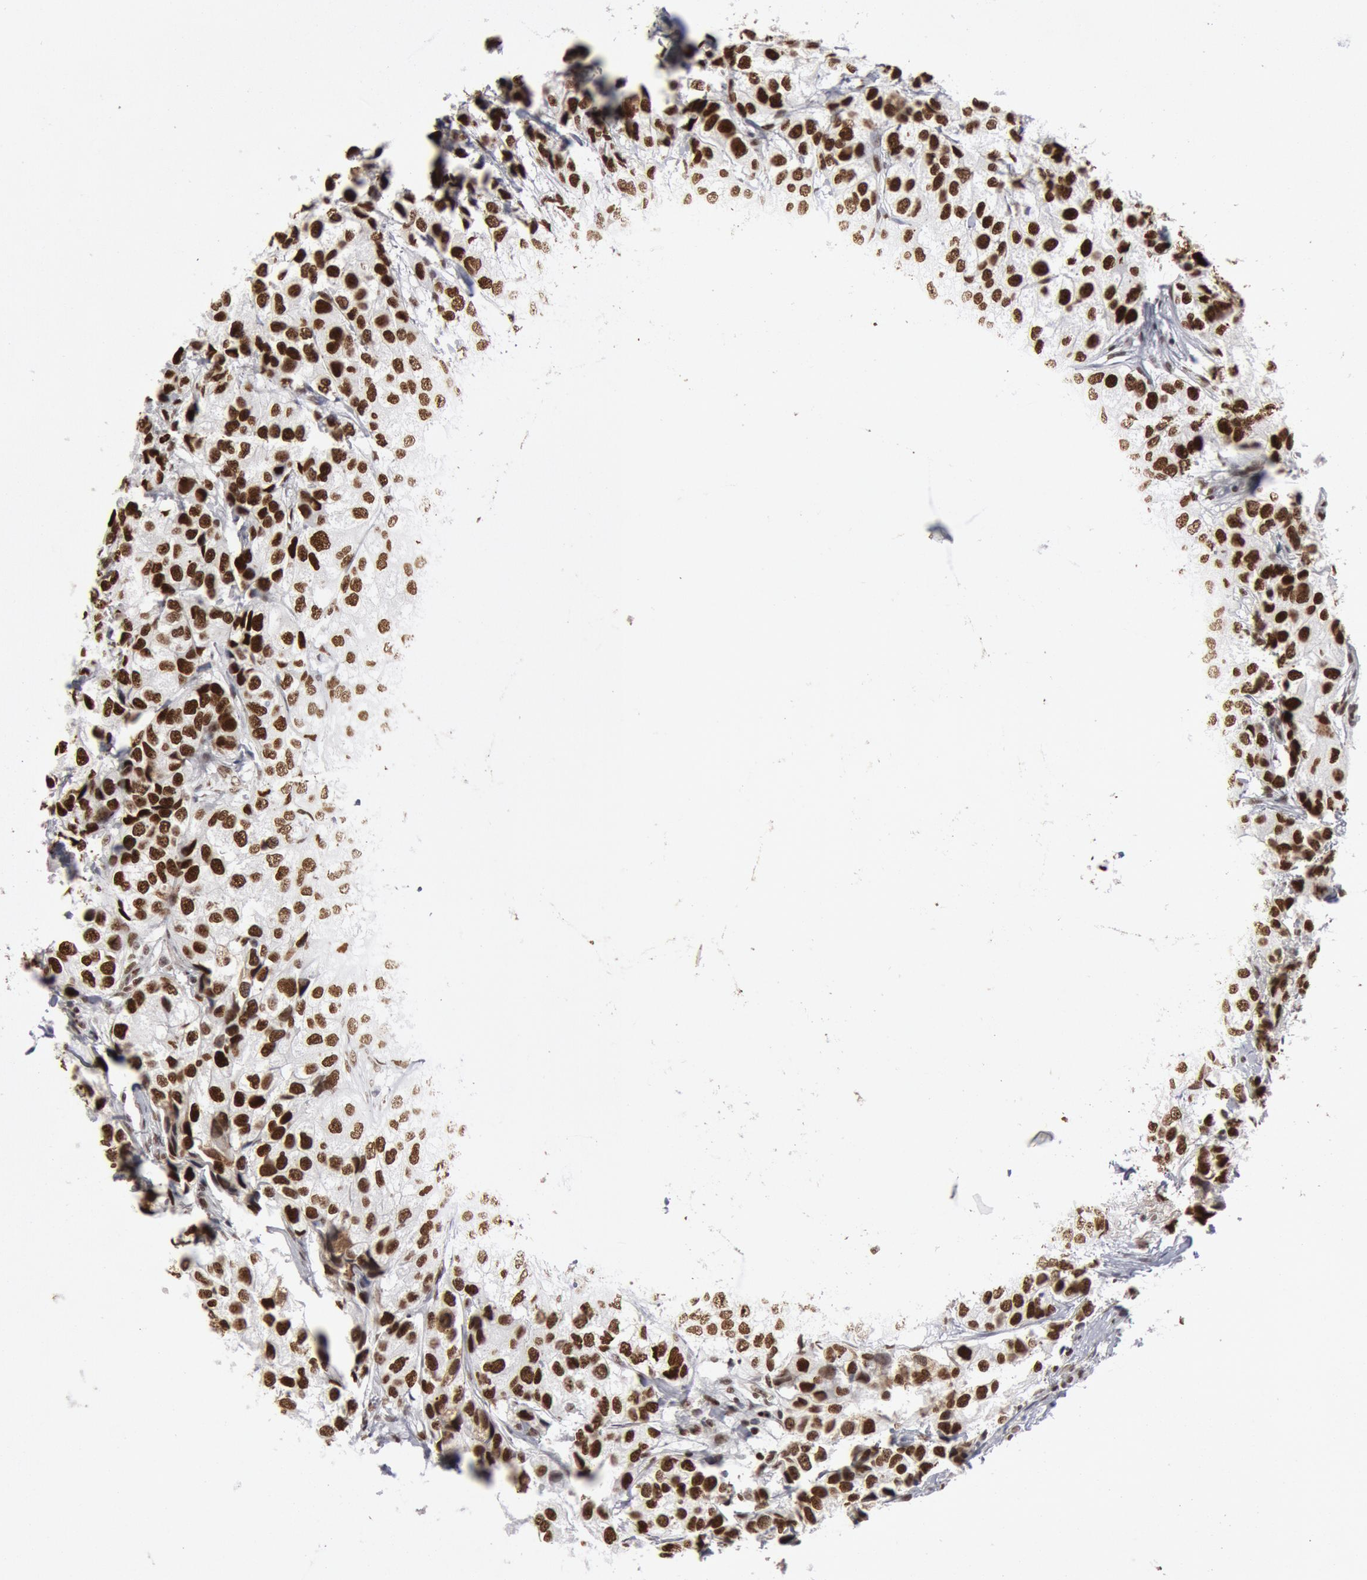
{"staining": {"intensity": "strong", "quantity": ">75%", "location": "nuclear"}, "tissue": "breast cancer", "cell_type": "Tumor cells", "image_type": "cancer", "snomed": [{"axis": "morphology", "description": "Duct carcinoma"}, {"axis": "topography", "description": "Breast"}], "caption": "IHC photomicrograph of neoplastic tissue: breast cancer (infiltrating ductal carcinoma) stained using IHC exhibits high levels of strong protein expression localized specifically in the nuclear of tumor cells, appearing as a nuclear brown color.", "gene": "SUB1", "patient": {"sex": "female", "age": 68}}